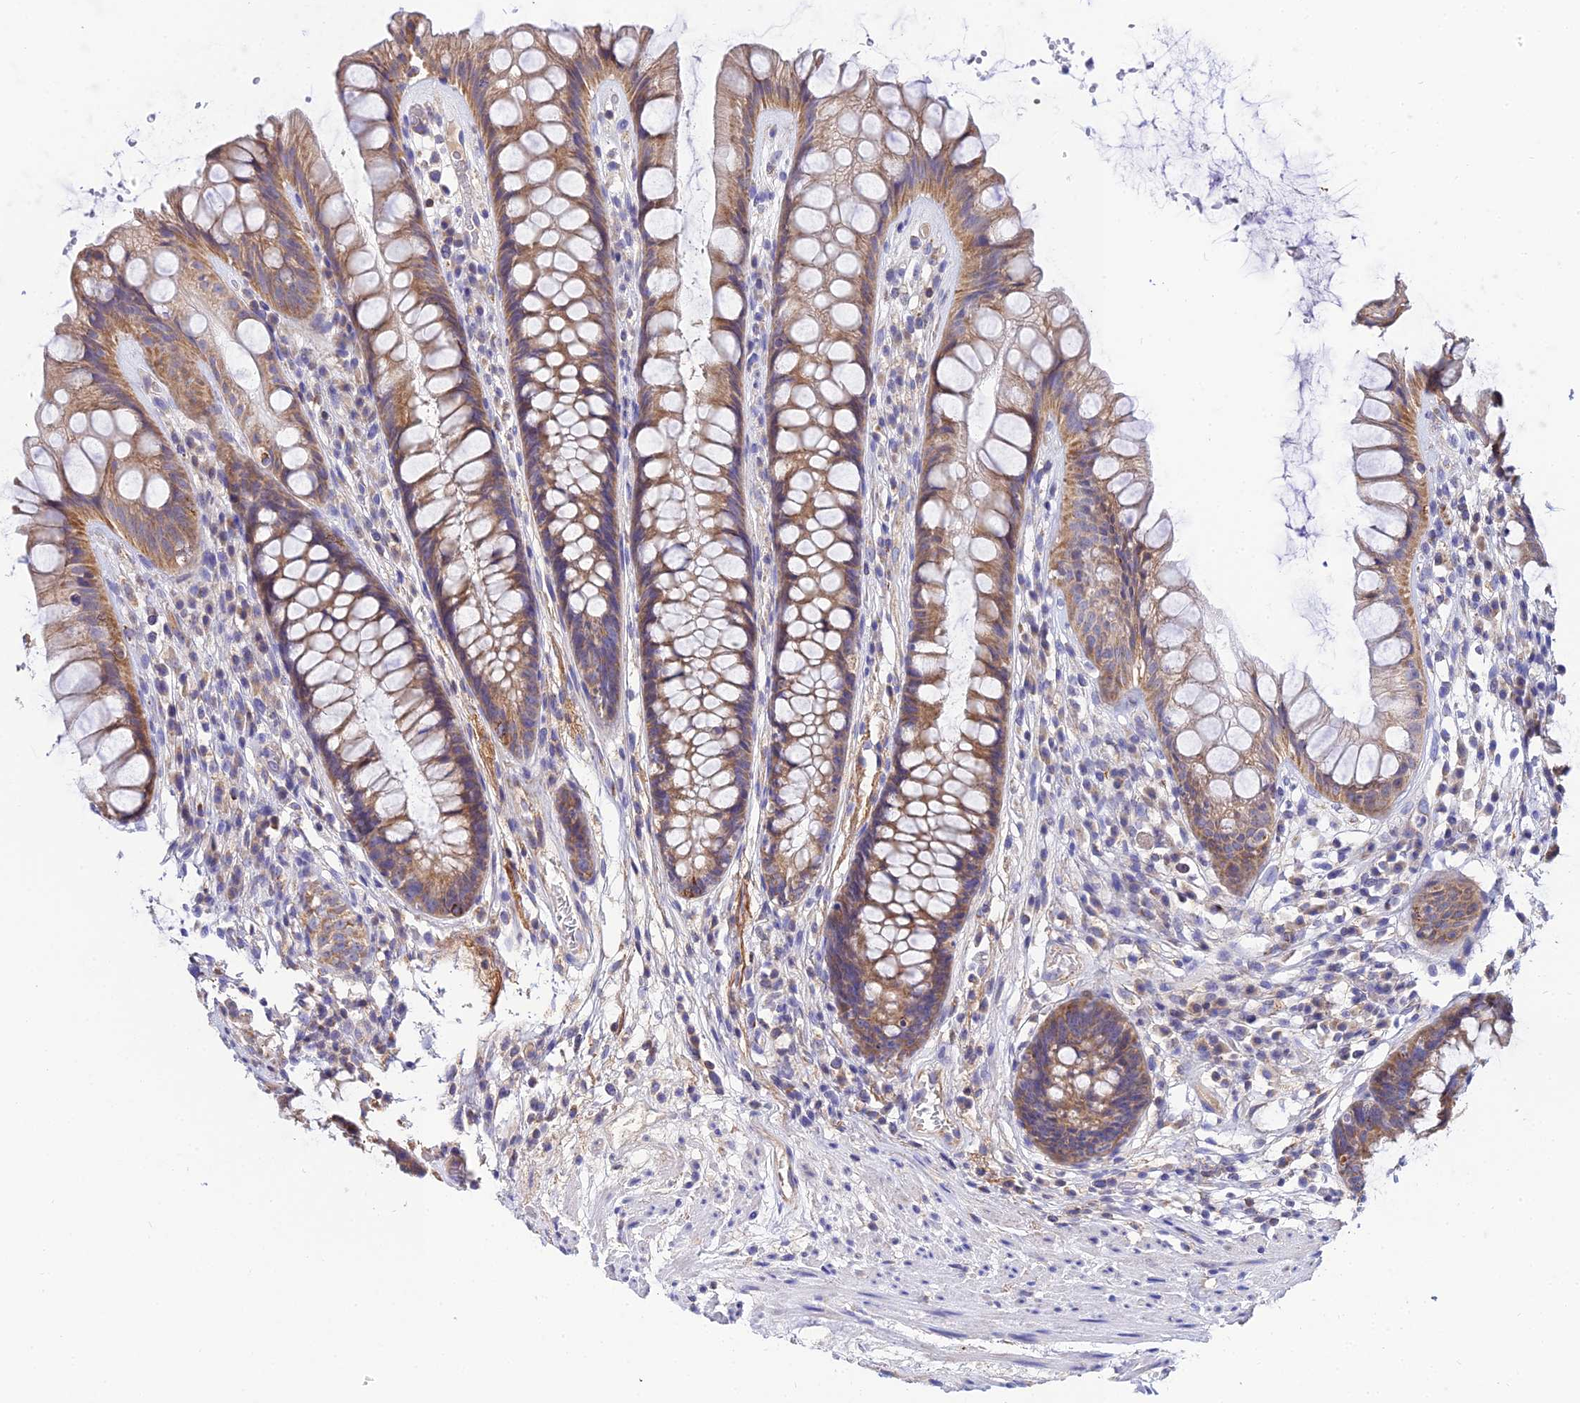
{"staining": {"intensity": "moderate", "quantity": ">75%", "location": "cytoplasmic/membranous"}, "tissue": "rectum", "cell_type": "Glandular cells", "image_type": "normal", "snomed": [{"axis": "morphology", "description": "Normal tissue, NOS"}, {"axis": "topography", "description": "Rectum"}], "caption": "The micrograph exhibits a brown stain indicating the presence of a protein in the cytoplasmic/membranous of glandular cells in rectum.", "gene": "NIPSNAP3A", "patient": {"sex": "male", "age": 74}}